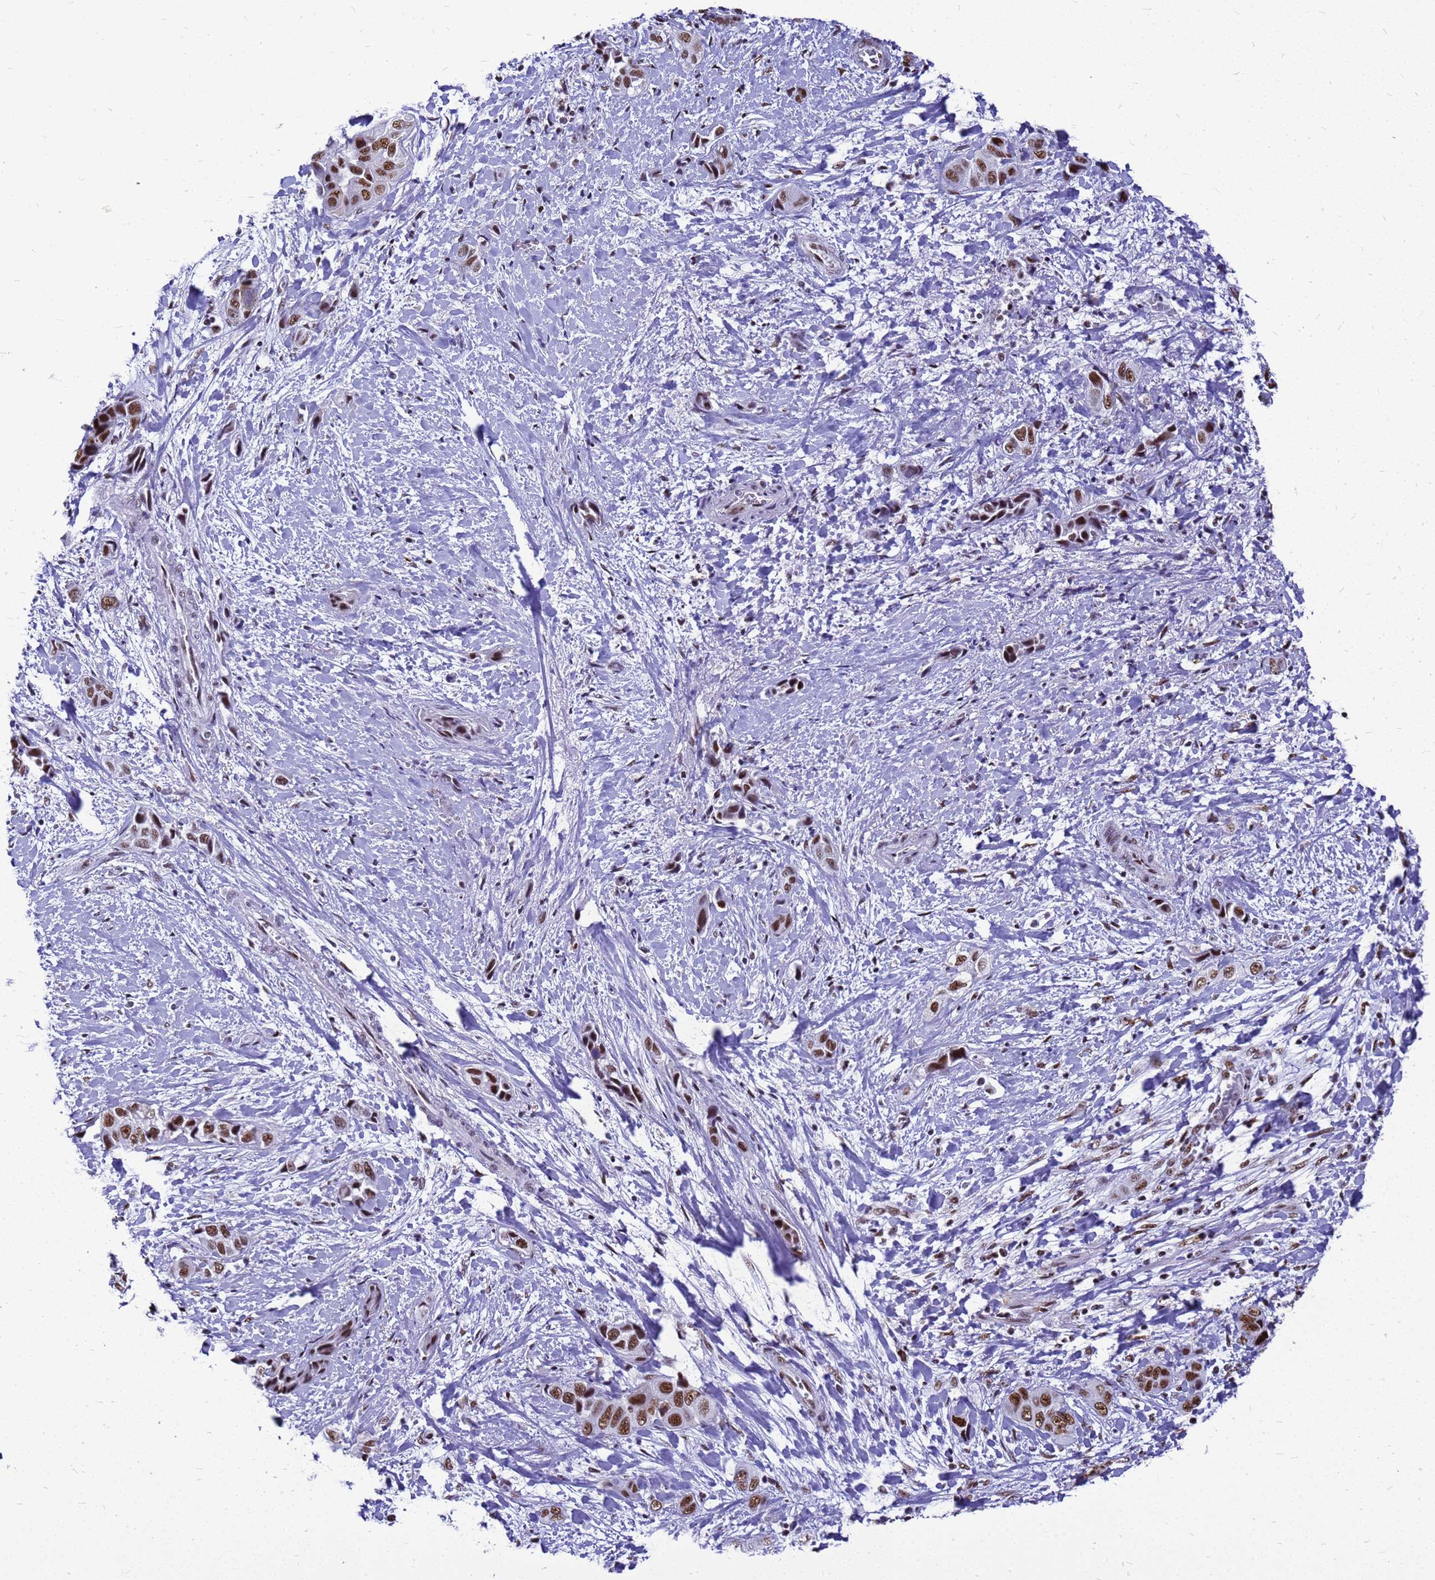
{"staining": {"intensity": "moderate", "quantity": ">75%", "location": "nuclear"}, "tissue": "liver cancer", "cell_type": "Tumor cells", "image_type": "cancer", "snomed": [{"axis": "morphology", "description": "Cholangiocarcinoma"}, {"axis": "topography", "description": "Liver"}], "caption": "There is medium levels of moderate nuclear expression in tumor cells of liver cancer, as demonstrated by immunohistochemical staining (brown color).", "gene": "SART3", "patient": {"sex": "female", "age": 52}}